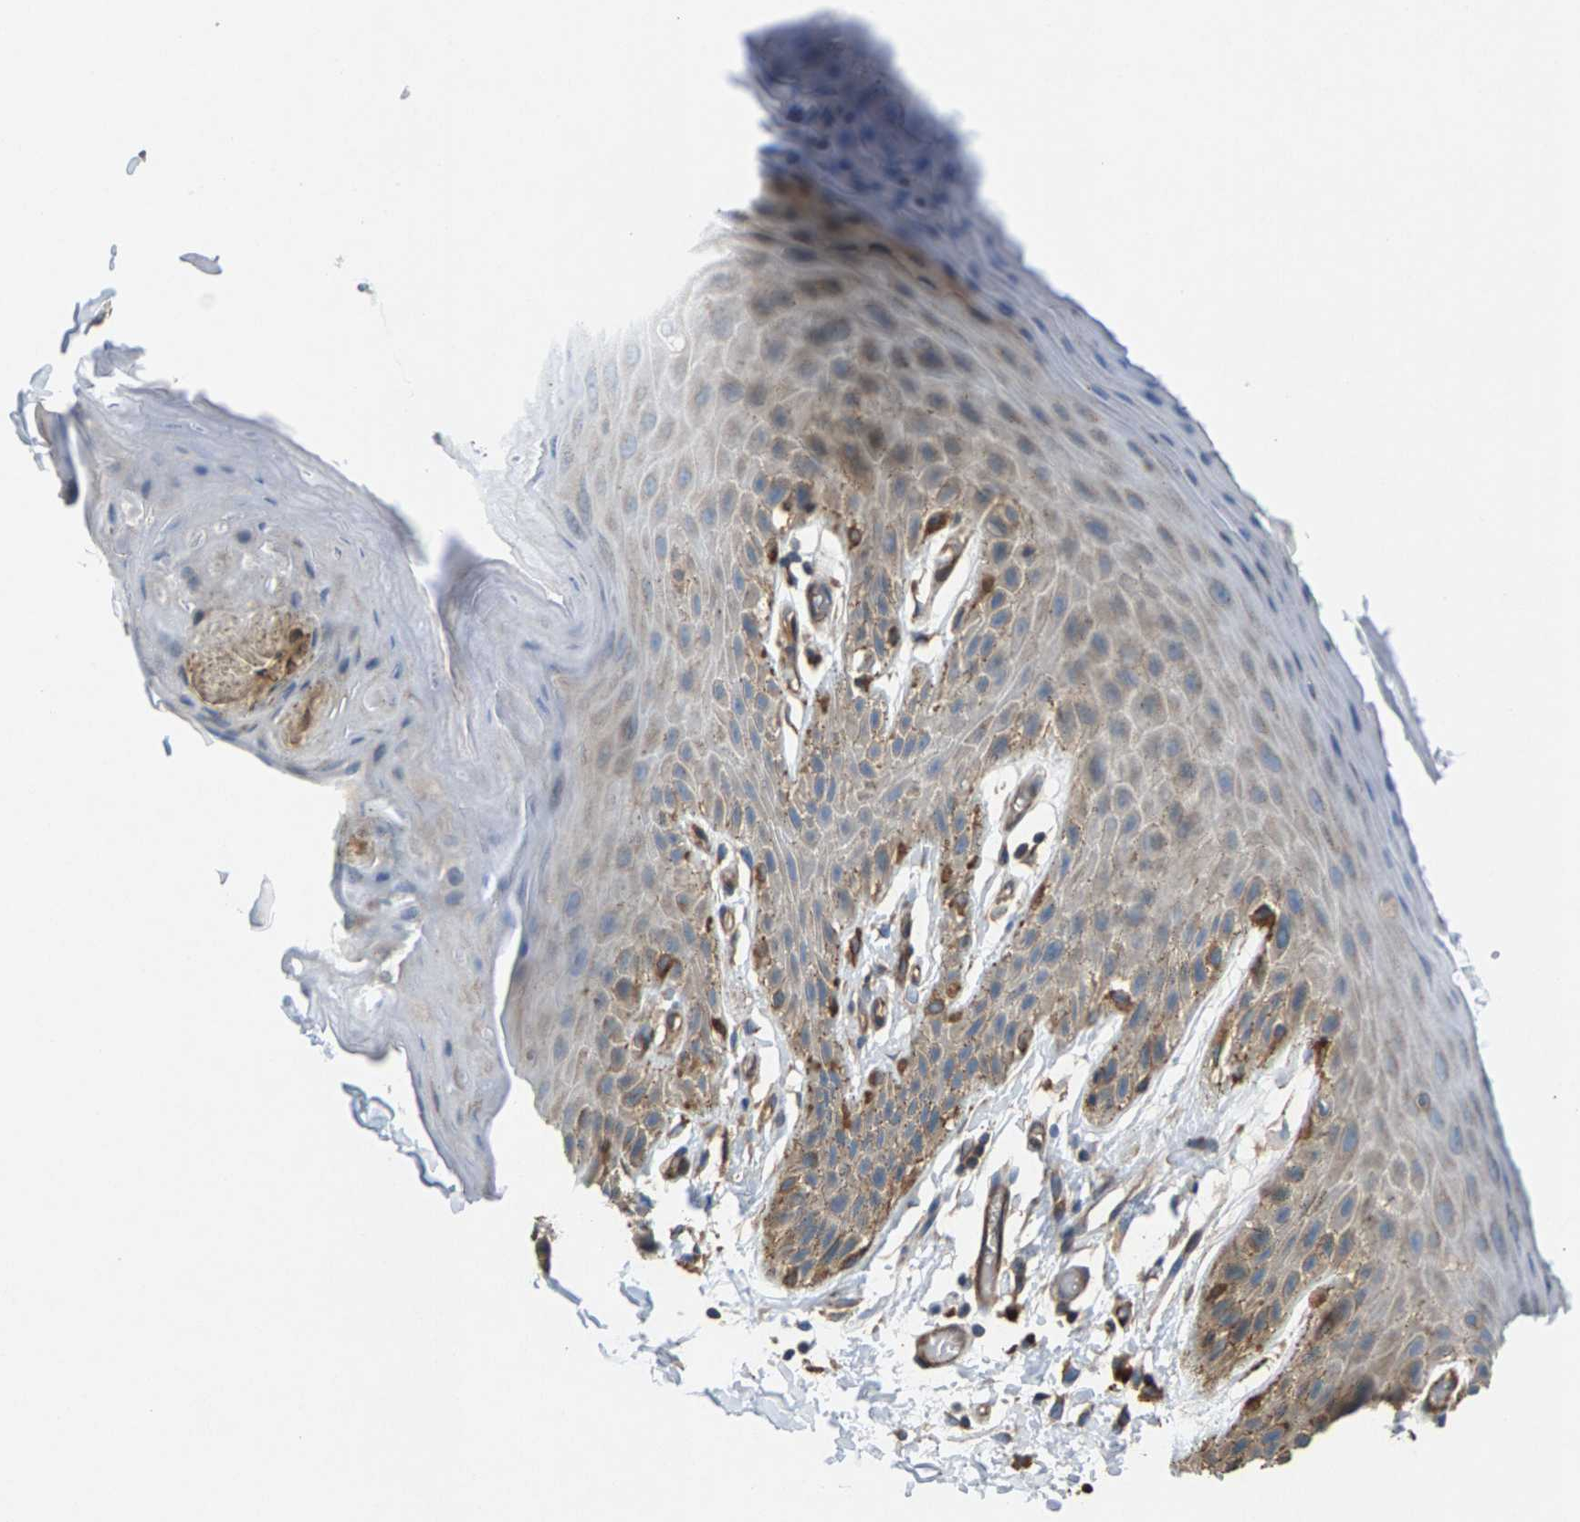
{"staining": {"intensity": "weak", "quantity": "<25%", "location": "cytoplasmic/membranous"}, "tissue": "skin", "cell_type": "Epidermal cells", "image_type": "normal", "snomed": [{"axis": "morphology", "description": "Normal tissue, NOS"}, {"axis": "topography", "description": "Anal"}], "caption": "Epidermal cells are negative for protein expression in unremarkable human skin. Brightfield microscopy of immunohistochemistry stained with DAB (brown) and hematoxylin (blue), captured at high magnification.", "gene": "PDCL", "patient": {"sex": "male", "age": 44}}